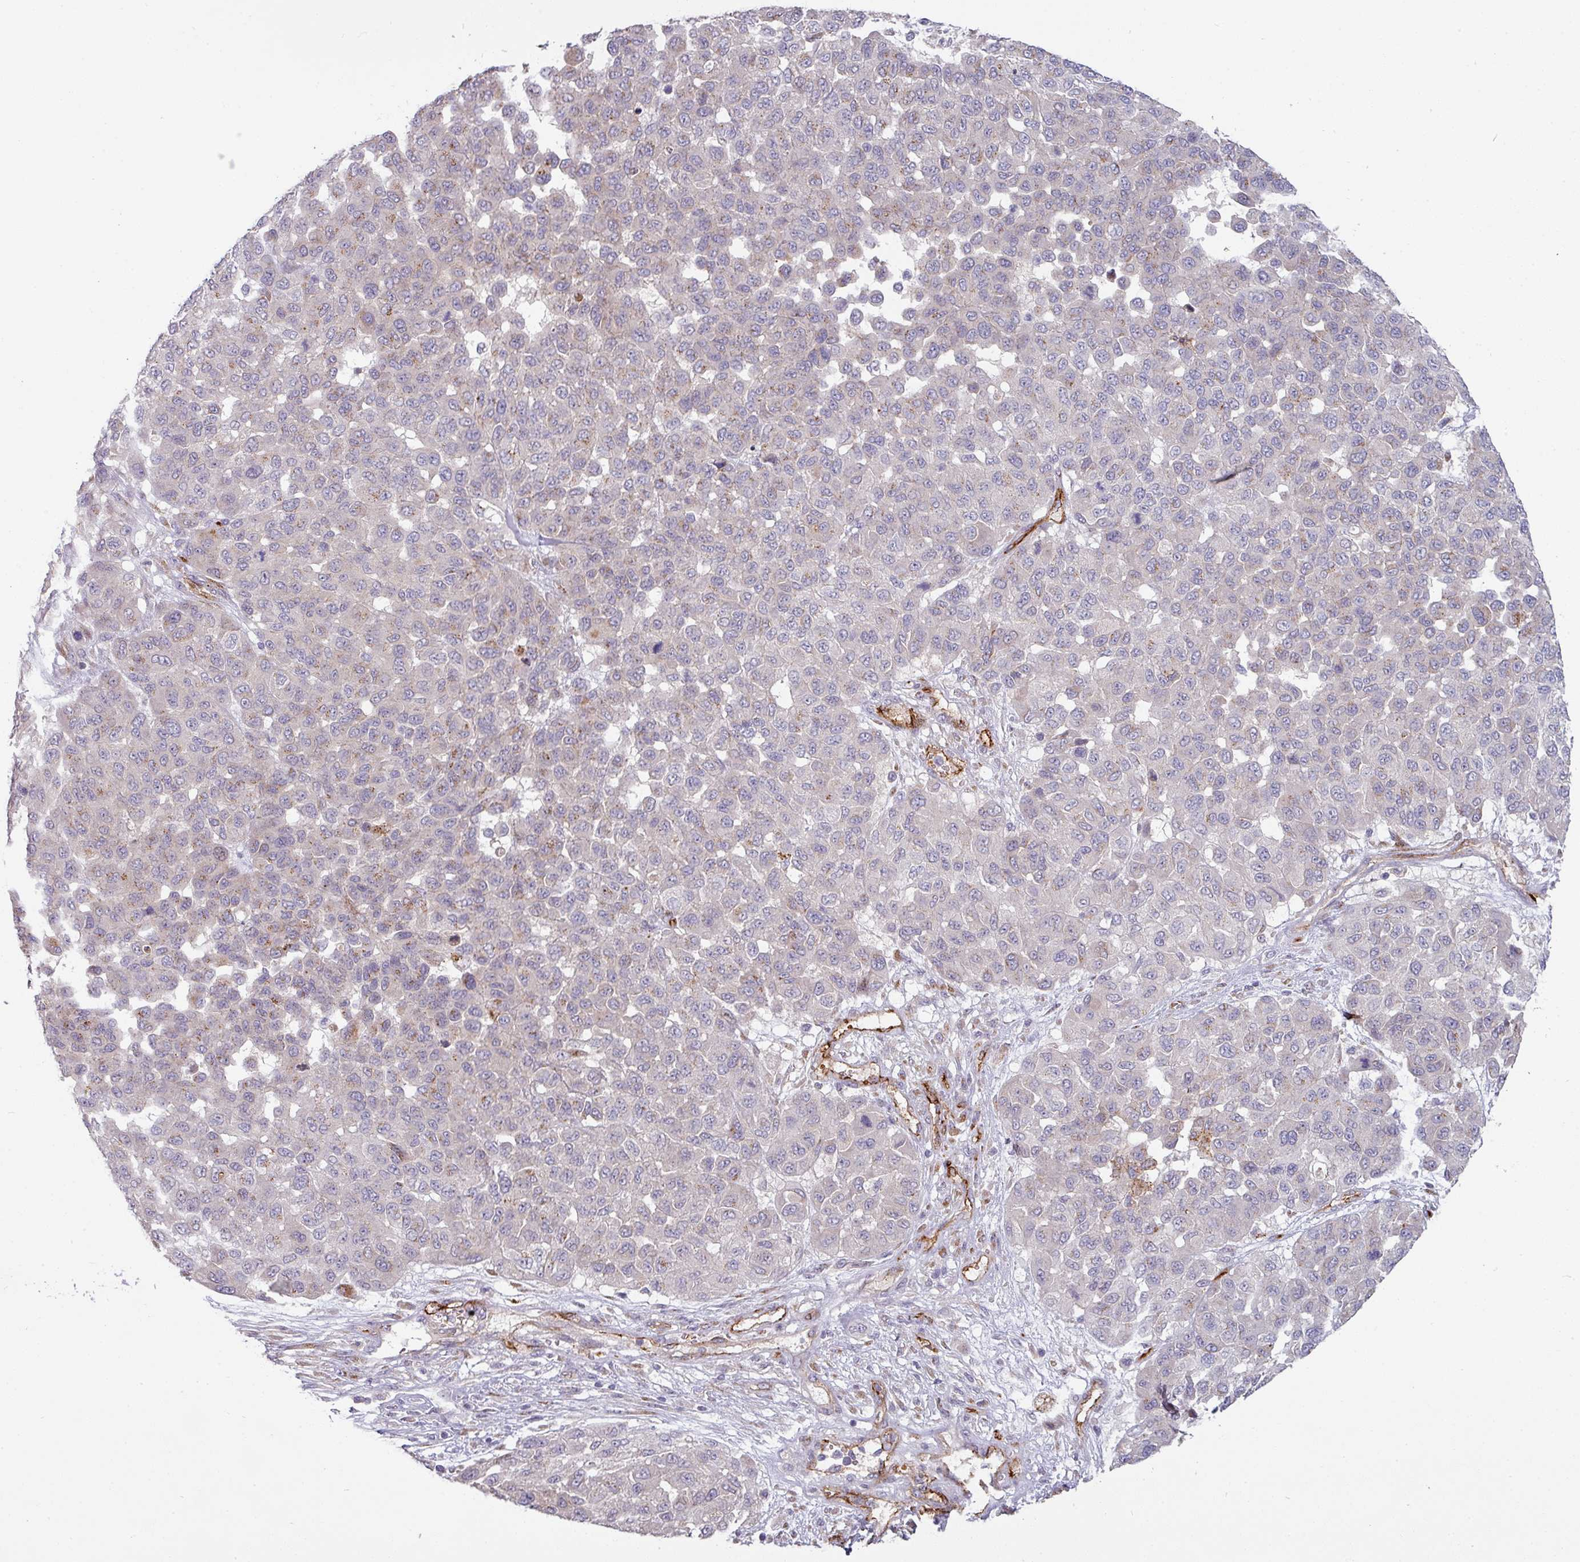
{"staining": {"intensity": "weak", "quantity": "25%-75%", "location": "cytoplasmic/membranous"}, "tissue": "melanoma", "cell_type": "Tumor cells", "image_type": "cancer", "snomed": [{"axis": "morphology", "description": "Malignant melanoma, NOS"}, {"axis": "topography", "description": "Skin"}], "caption": "Protein expression analysis of human malignant melanoma reveals weak cytoplasmic/membranous positivity in about 25%-75% of tumor cells. The staining was performed using DAB (3,3'-diaminobenzidine), with brown indicating positive protein expression. Nuclei are stained blue with hematoxylin.", "gene": "PRODH2", "patient": {"sex": "male", "age": 62}}